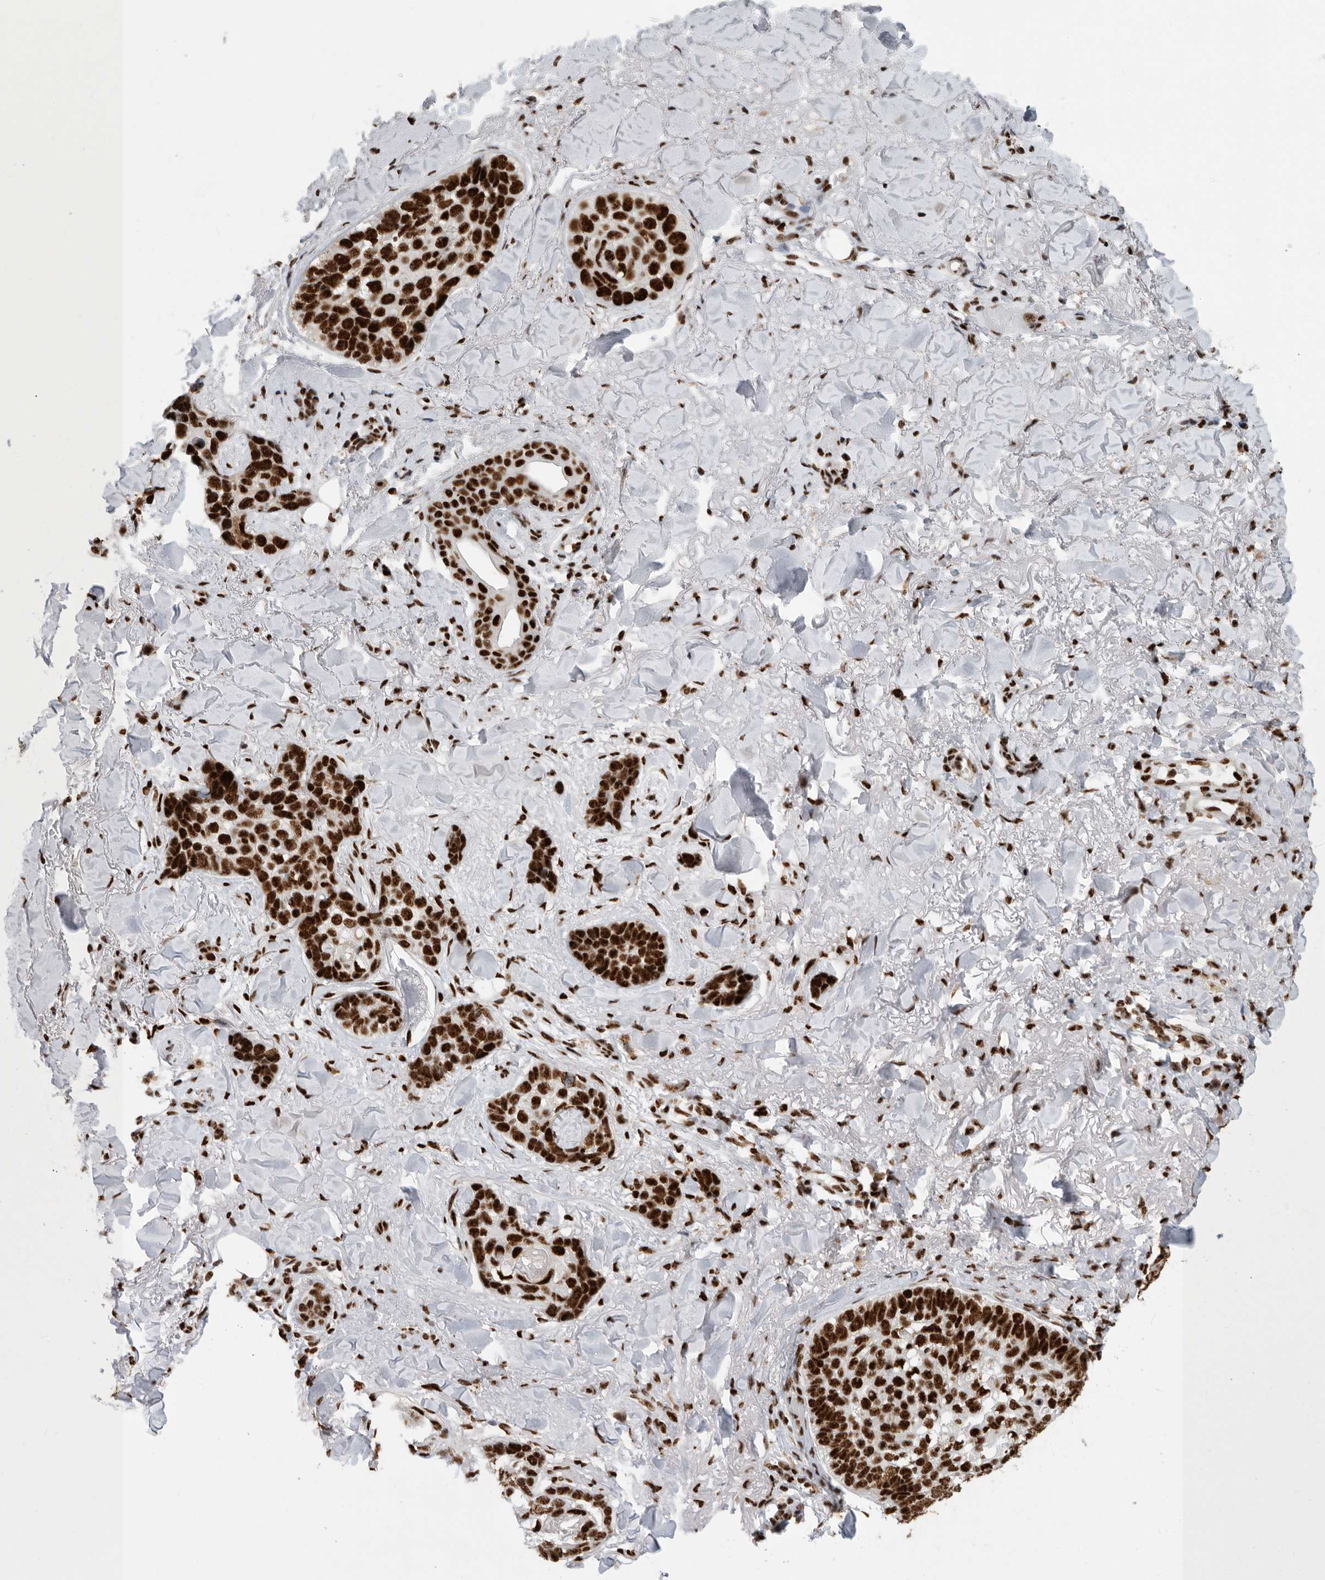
{"staining": {"intensity": "strong", "quantity": ">75%", "location": "nuclear"}, "tissue": "skin cancer", "cell_type": "Tumor cells", "image_type": "cancer", "snomed": [{"axis": "morphology", "description": "Basal cell carcinoma"}, {"axis": "topography", "description": "Skin"}], "caption": "Tumor cells demonstrate high levels of strong nuclear expression in about >75% of cells in basal cell carcinoma (skin). The staining was performed using DAB to visualize the protein expression in brown, while the nuclei were stained in blue with hematoxylin (Magnification: 20x).", "gene": "BCLAF1", "patient": {"sex": "female", "age": 82}}